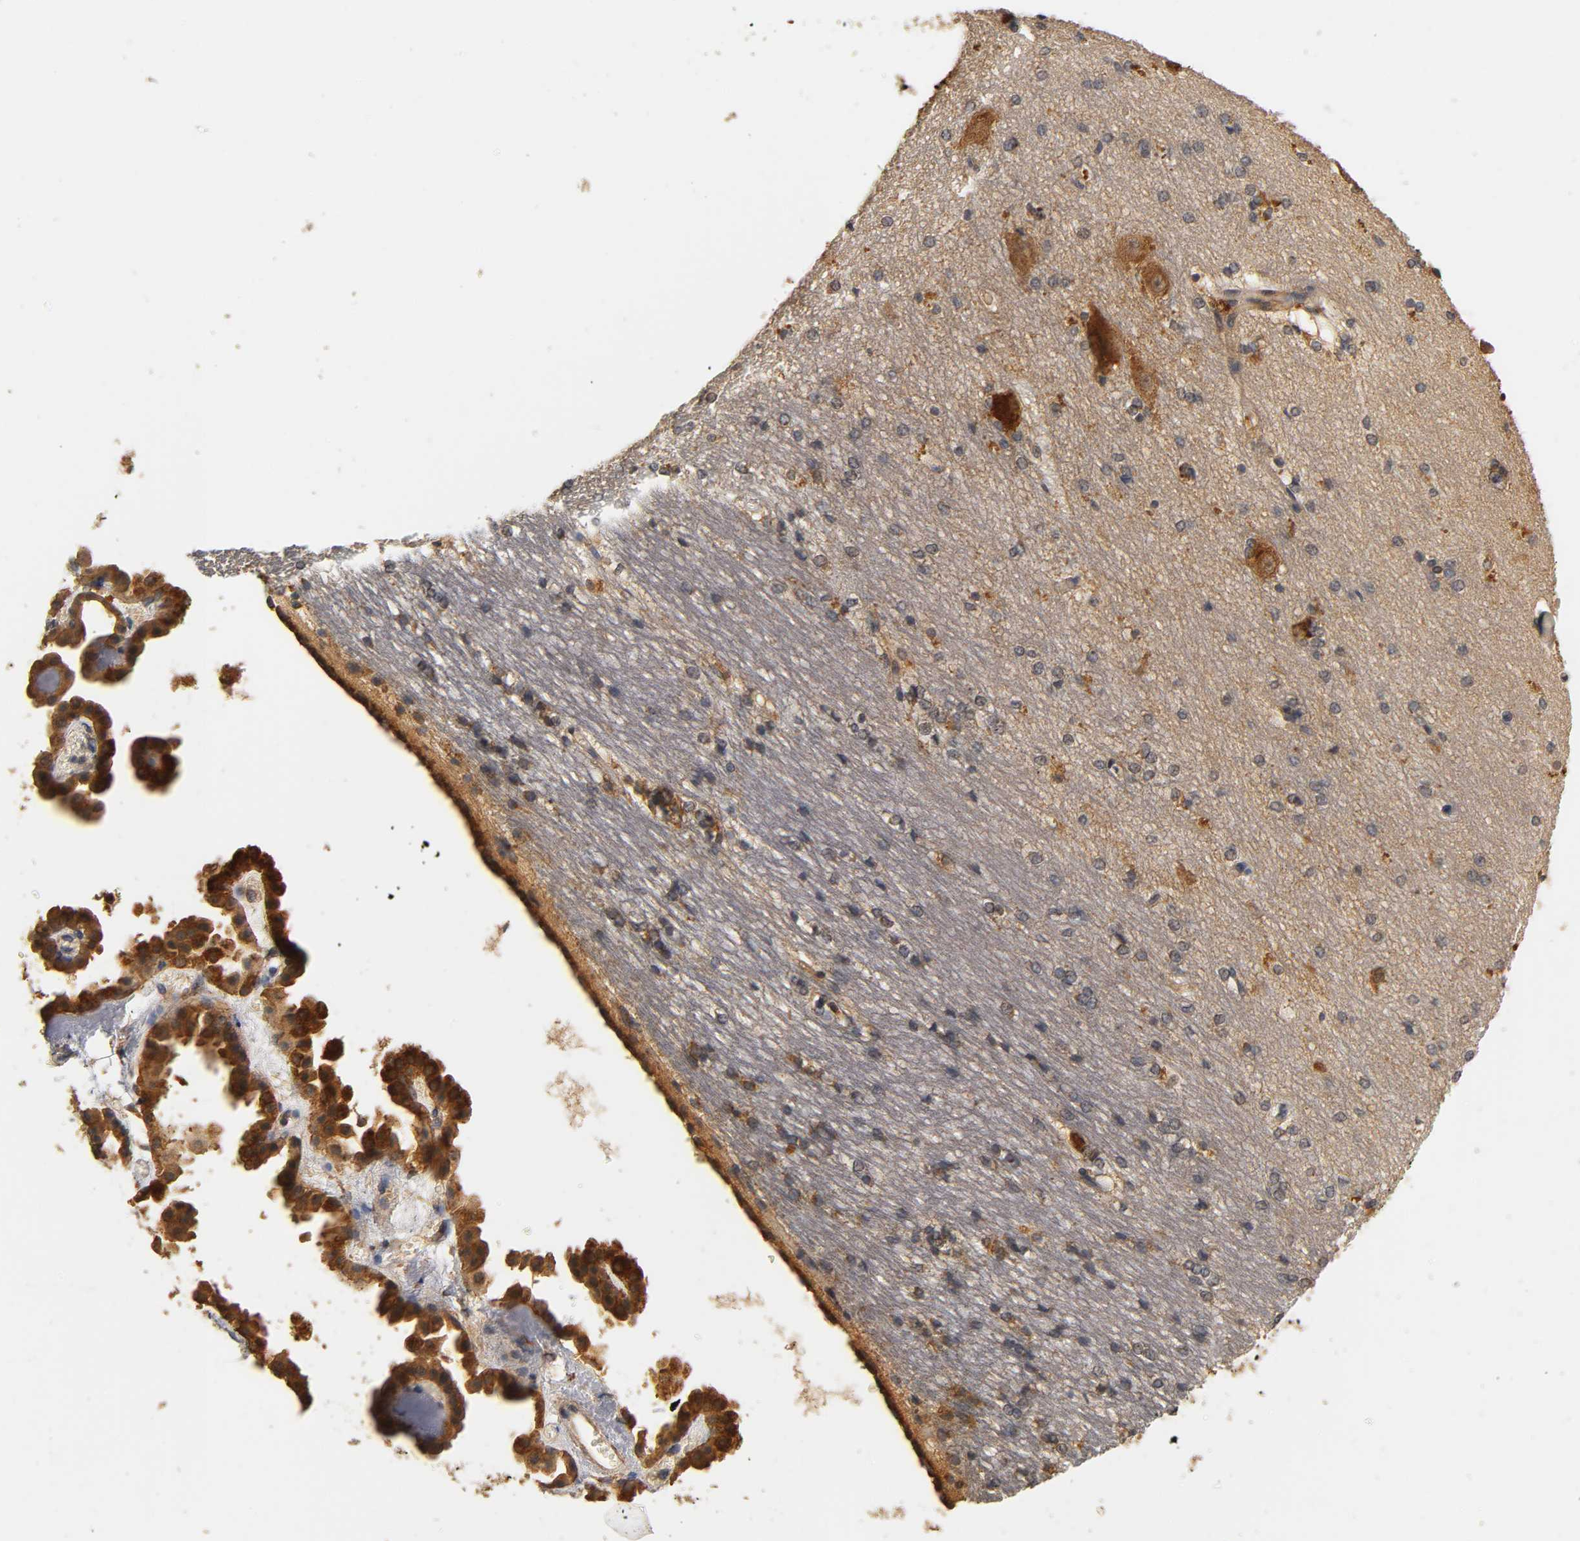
{"staining": {"intensity": "moderate", "quantity": "25%-75%", "location": "cytoplasmic/membranous"}, "tissue": "hippocampus", "cell_type": "Glial cells", "image_type": "normal", "snomed": [{"axis": "morphology", "description": "Normal tissue, NOS"}, {"axis": "topography", "description": "Hippocampus"}], "caption": "Hippocampus stained with DAB (3,3'-diaminobenzidine) immunohistochemistry (IHC) shows medium levels of moderate cytoplasmic/membranous positivity in about 25%-75% of glial cells. Using DAB (brown) and hematoxylin (blue) stains, captured at high magnification using brightfield microscopy.", "gene": "SCAP", "patient": {"sex": "female", "age": 19}}